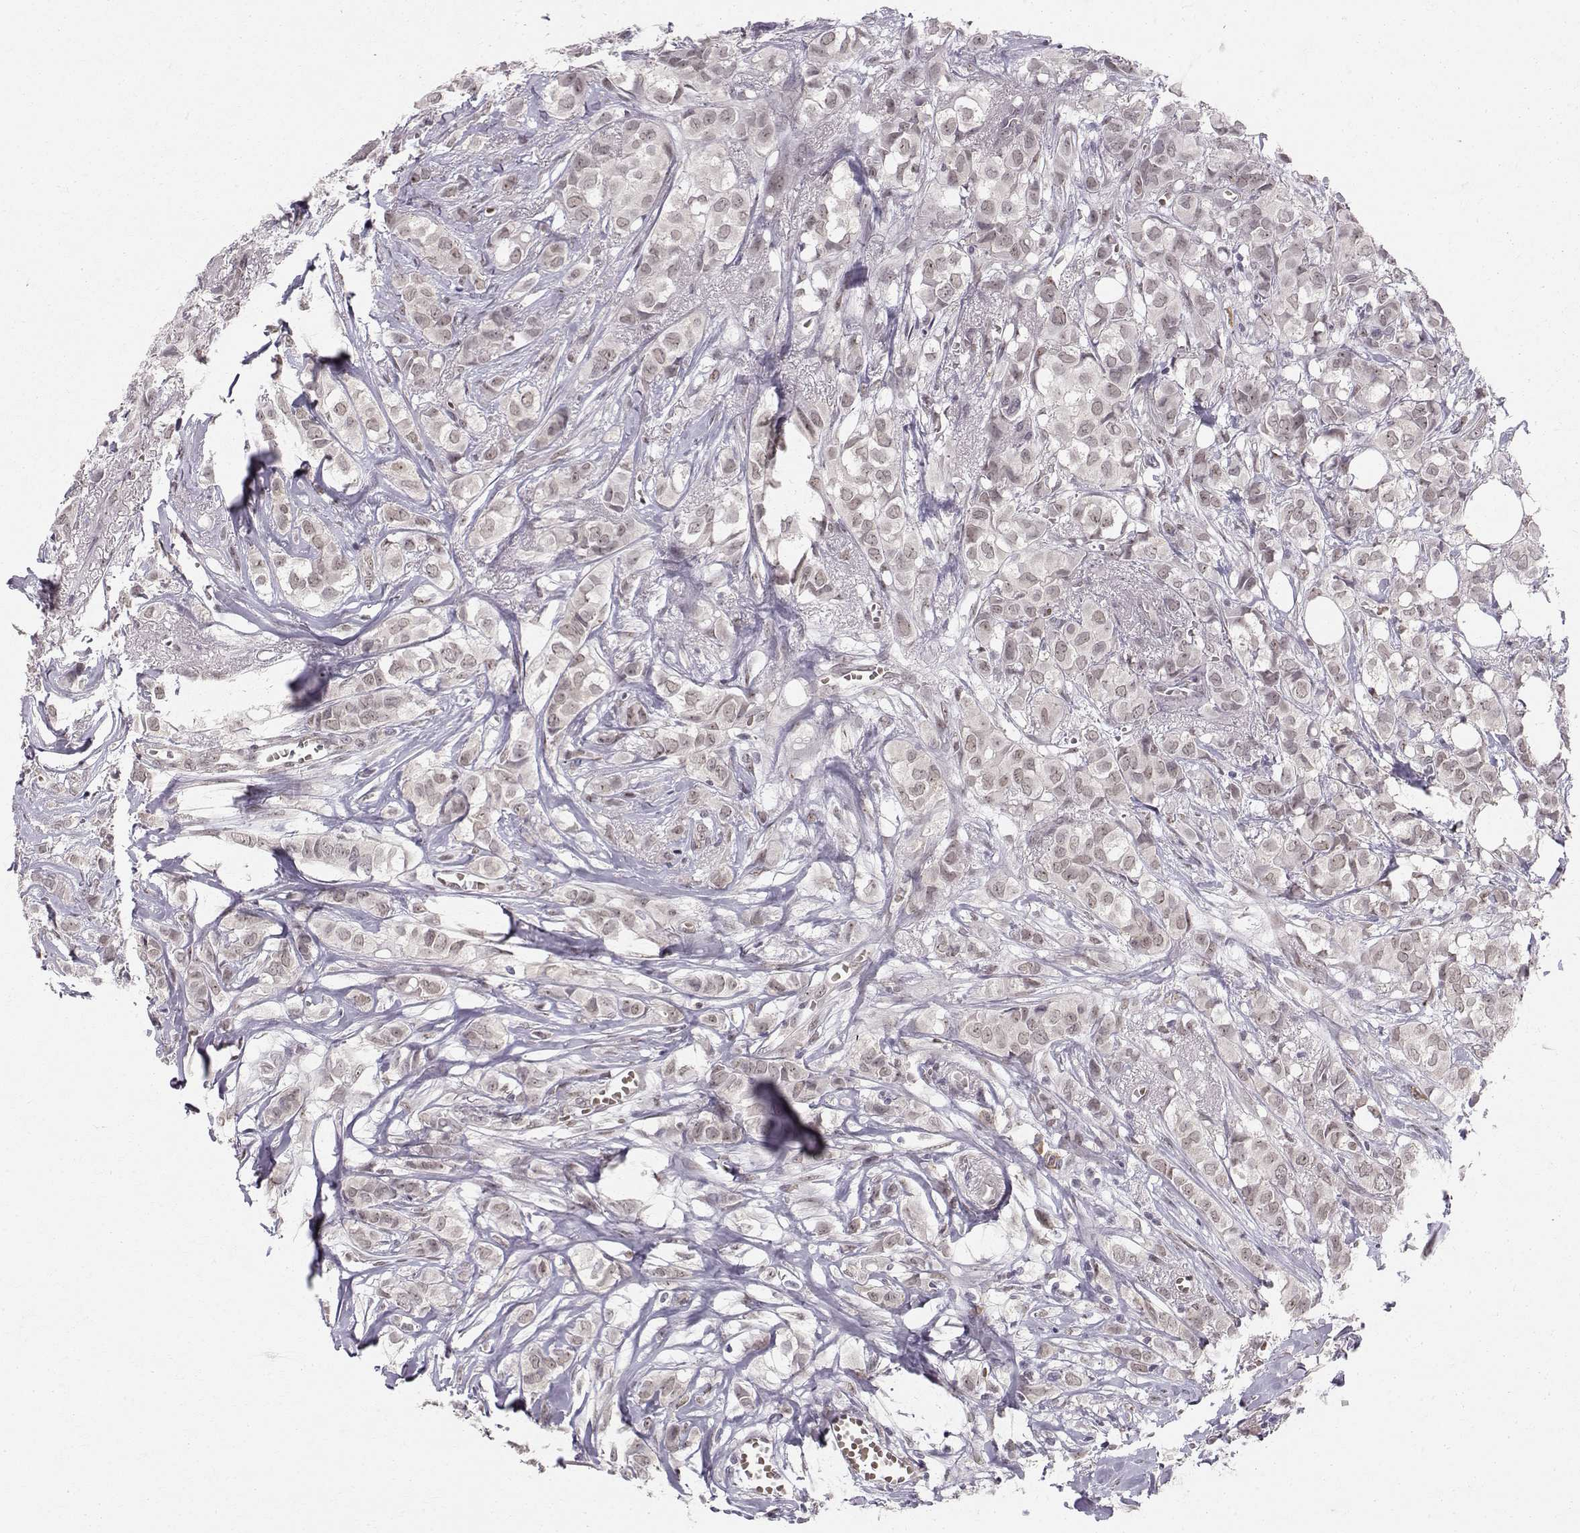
{"staining": {"intensity": "weak", "quantity": ">75%", "location": "cytoplasmic/membranous,nuclear"}, "tissue": "breast cancer", "cell_type": "Tumor cells", "image_type": "cancer", "snomed": [{"axis": "morphology", "description": "Duct carcinoma"}, {"axis": "topography", "description": "Breast"}], "caption": "A brown stain highlights weak cytoplasmic/membranous and nuclear staining of a protein in human breast invasive ductal carcinoma tumor cells.", "gene": "RPP38", "patient": {"sex": "female", "age": 85}}